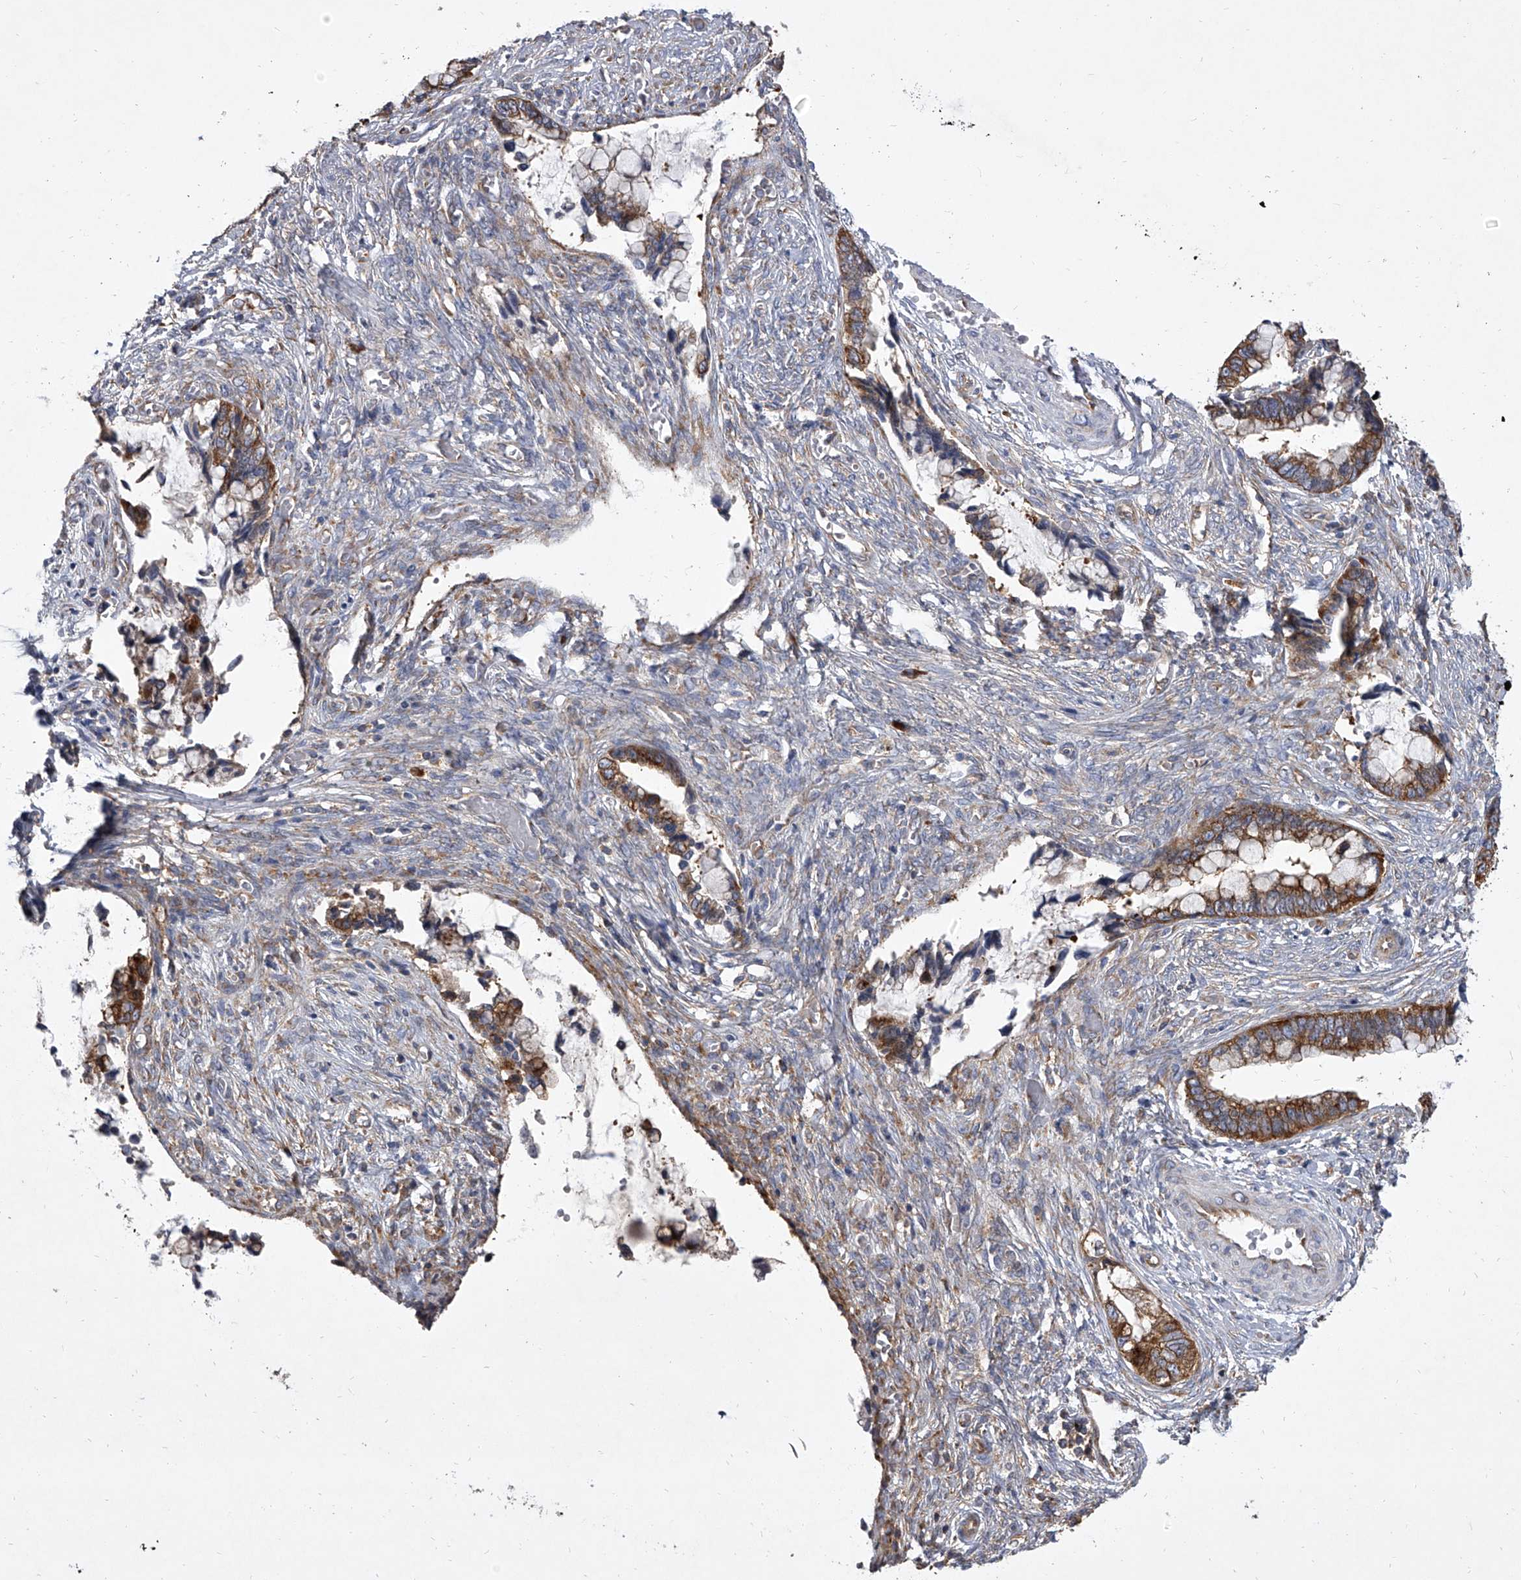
{"staining": {"intensity": "moderate", "quantity": ">75%", "location": "cytoplasmic/membranous"}, "tissue": "cervical cancer", "cell_type": "Tumor cells", "image_type": "cancer", "snomed": [{"axis": "morphology", "description": "Adenocarcinoma, NOS"}, {"axis": "topography", "description": "Cervix"}], "caption": "Cervical cancer (adenocarcinoma) stained for a protein shows moderate cytoplasmic/membranous positivity in tumor cells.", "gene": "EIF2S2", "patient": {"sex": "female", "age": 44}}